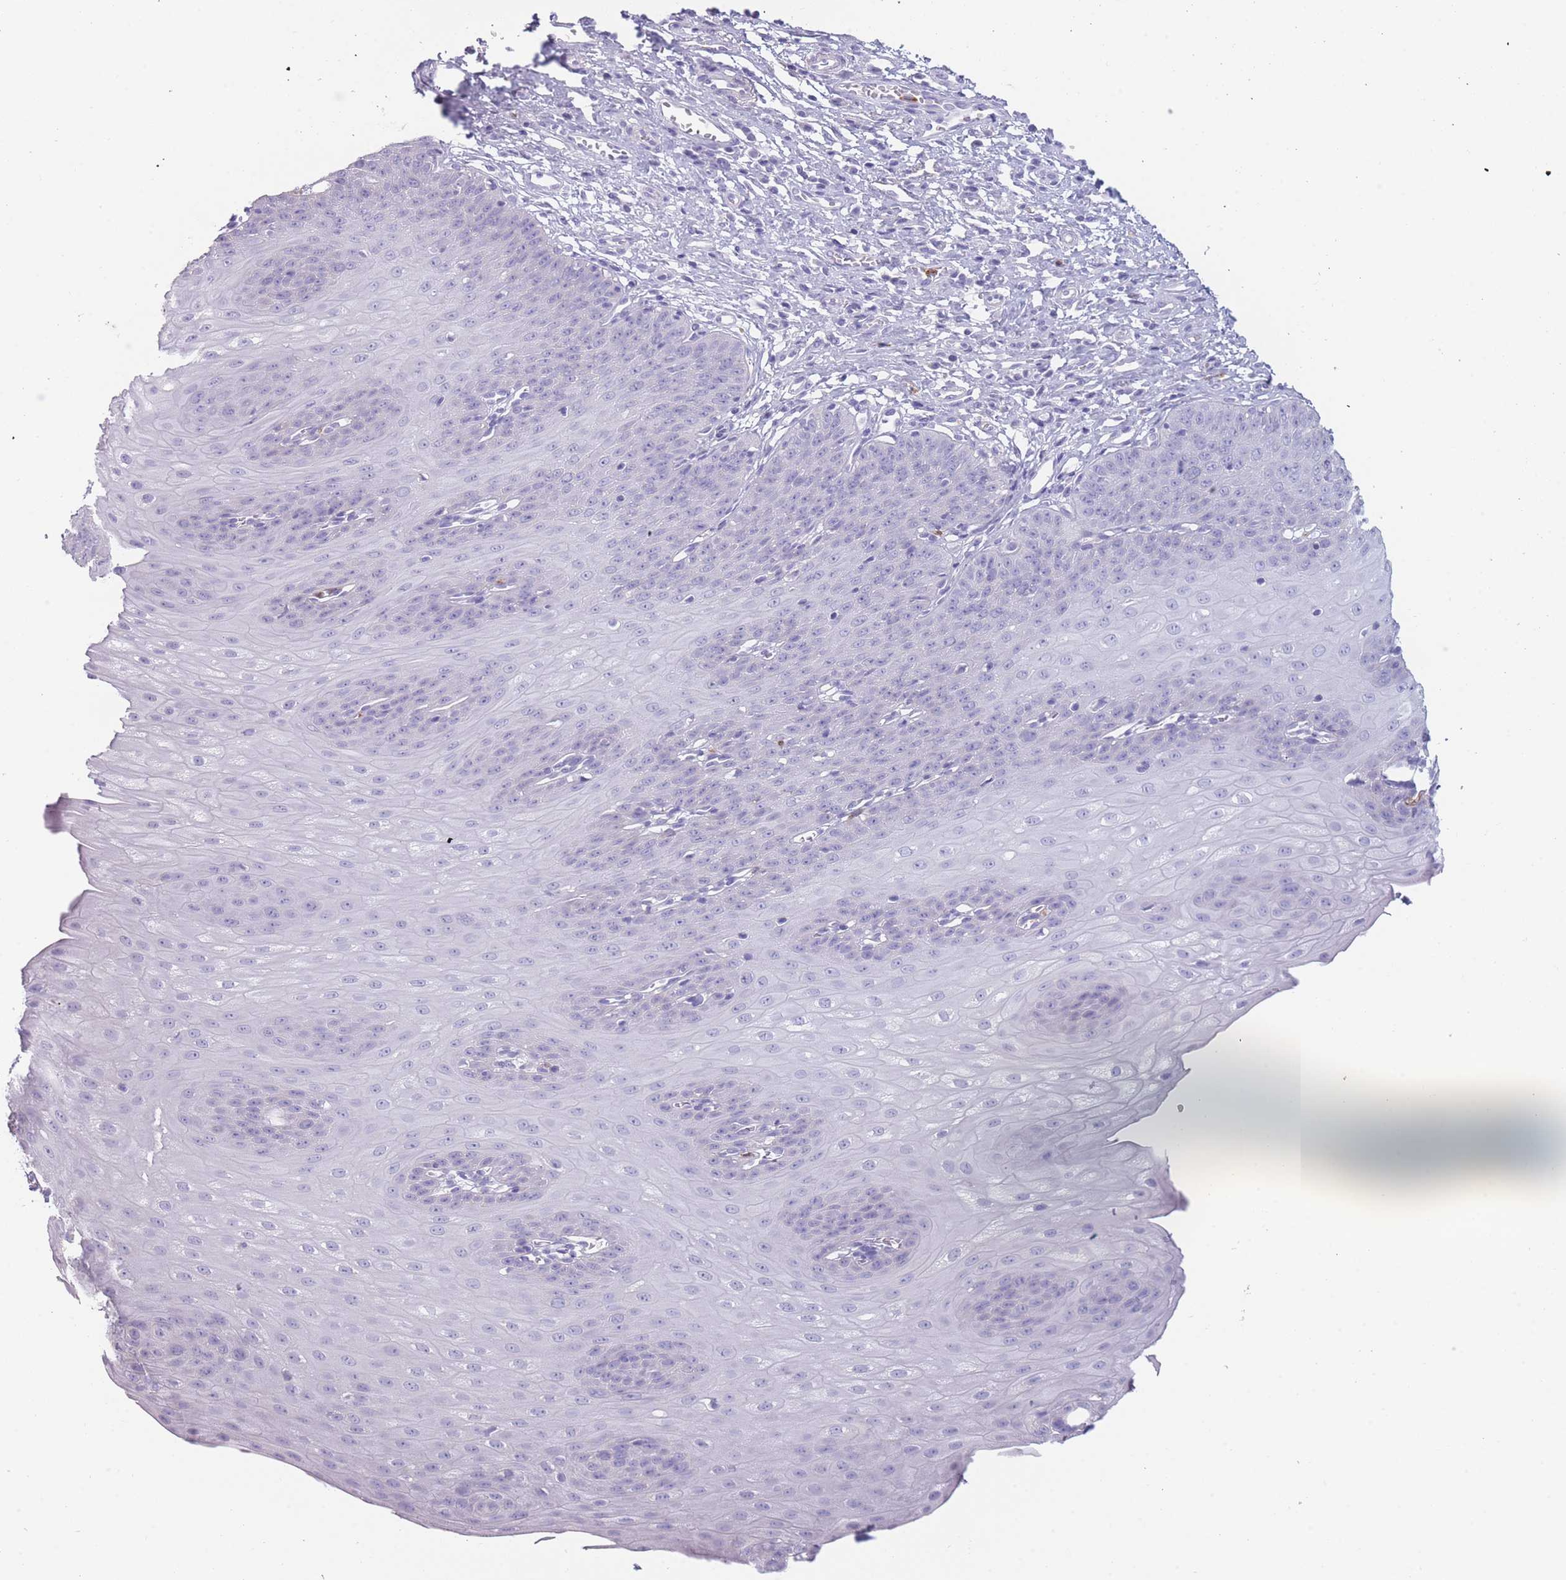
{"staining": {"intensity": "negative", "quantity": "none", "location": "none"}, "tissue": "esophagus", "cell_type": "Squamous epithelial cells", "image_type": "normal", "snomed": [{"axis": "morphology", "description": "Normal tissue, NOS"}, {"axis": "topography", "description": "Esophagus"}], "caption": "The photomicrograph demonstrates no staining of squamous epithelial cells in benign esophagus.", "gene": "ZNF627", "patient": {"sex": "male", "age": 71}}